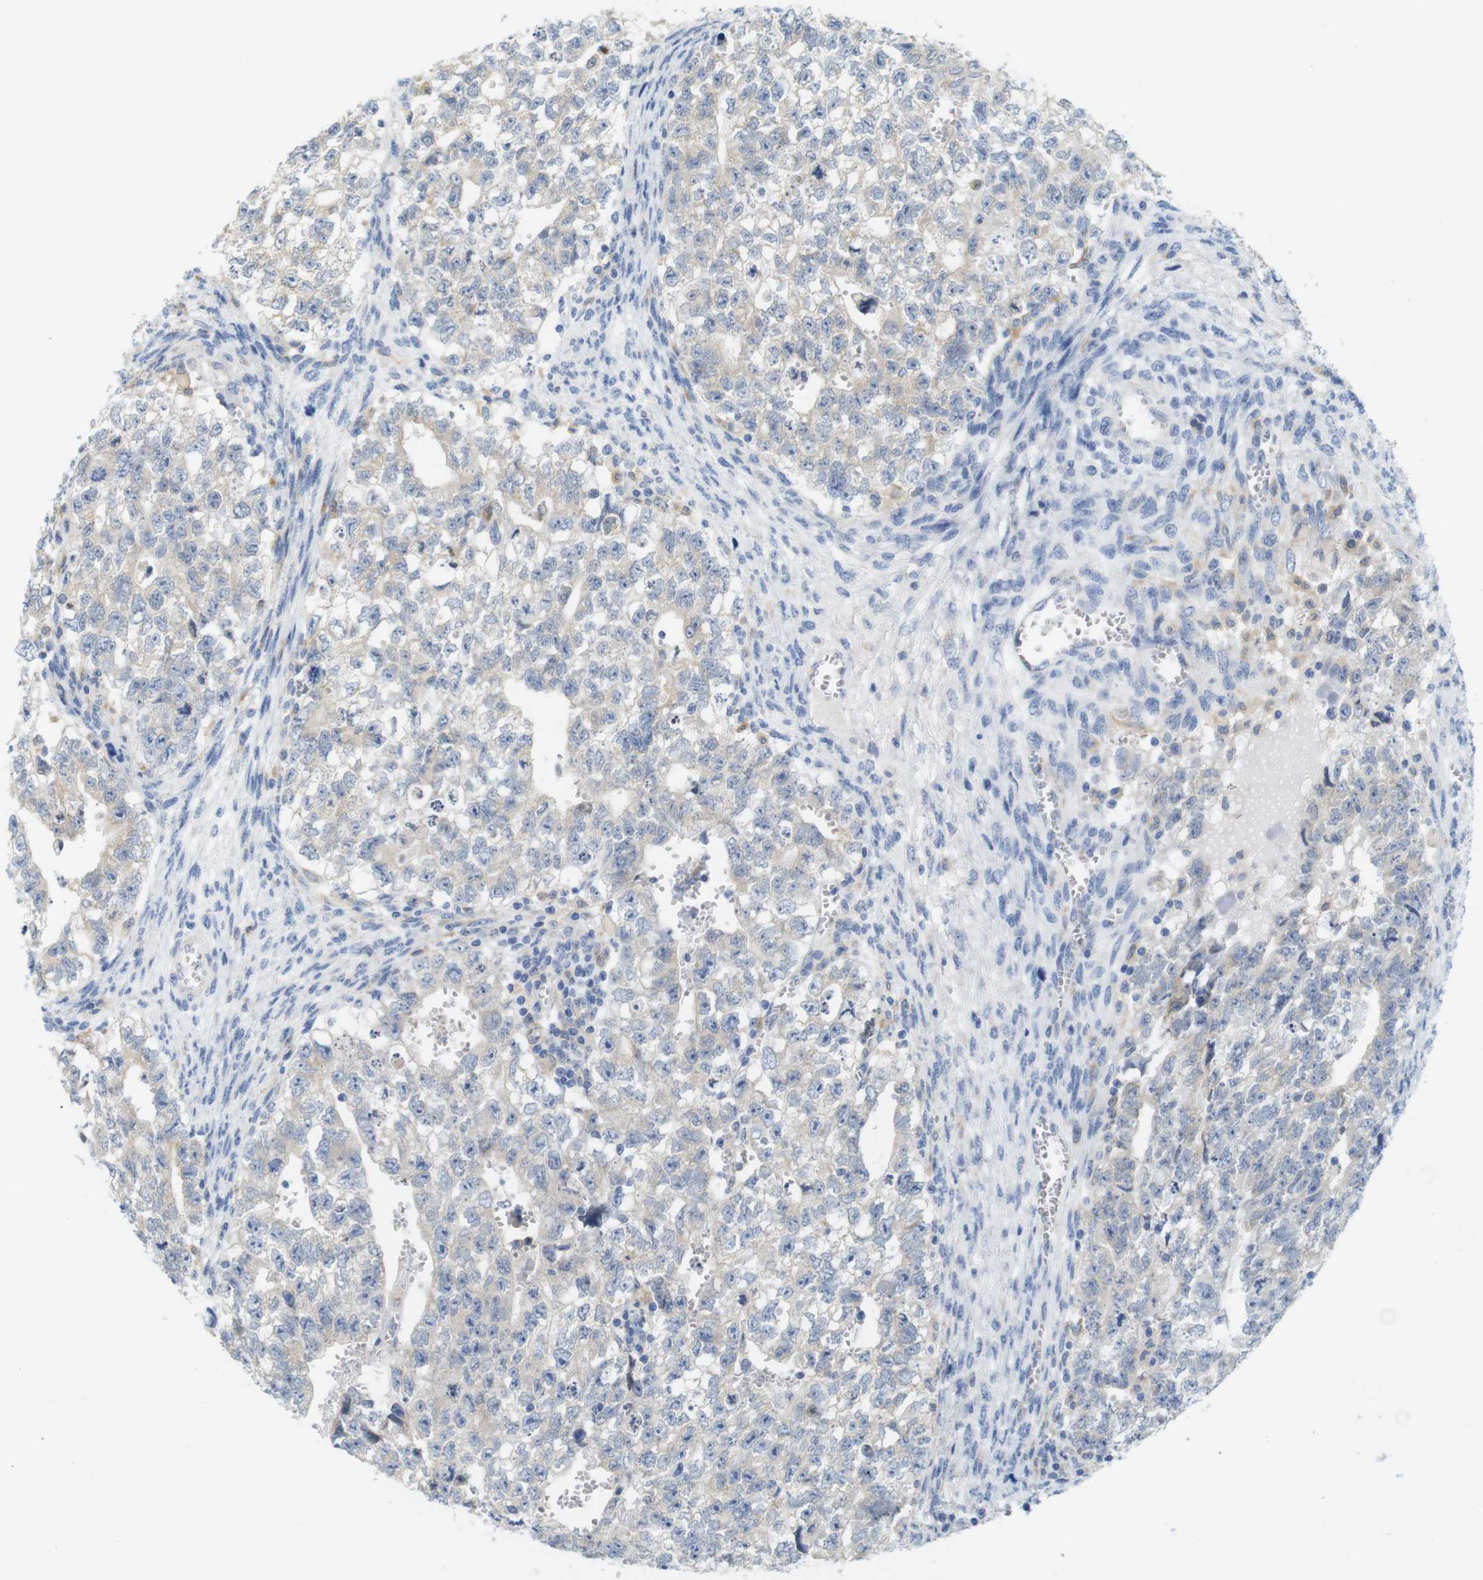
{"staining": {"intensity": "negative", "quantity": "none", "location": "none"}, "tissue": "testis cancer", "cell_type": "Tumor cells", "image_type": "cancer", "snomed": [{"axis": "morphology", "description": "Seminoma, NOS"}, {"axis": "morphology", "description": "Carcinoma, Embryonal, NOS"}, {"axis": "topography", "description": "Testis"}], "caption": "This is a histopathology image of immunohistochemistry (IHC) staining of seminoma (testis), which shows no expression in tumor cells.", "gene": "NEBL", "patient": {"sex": "male", "age": 38}}